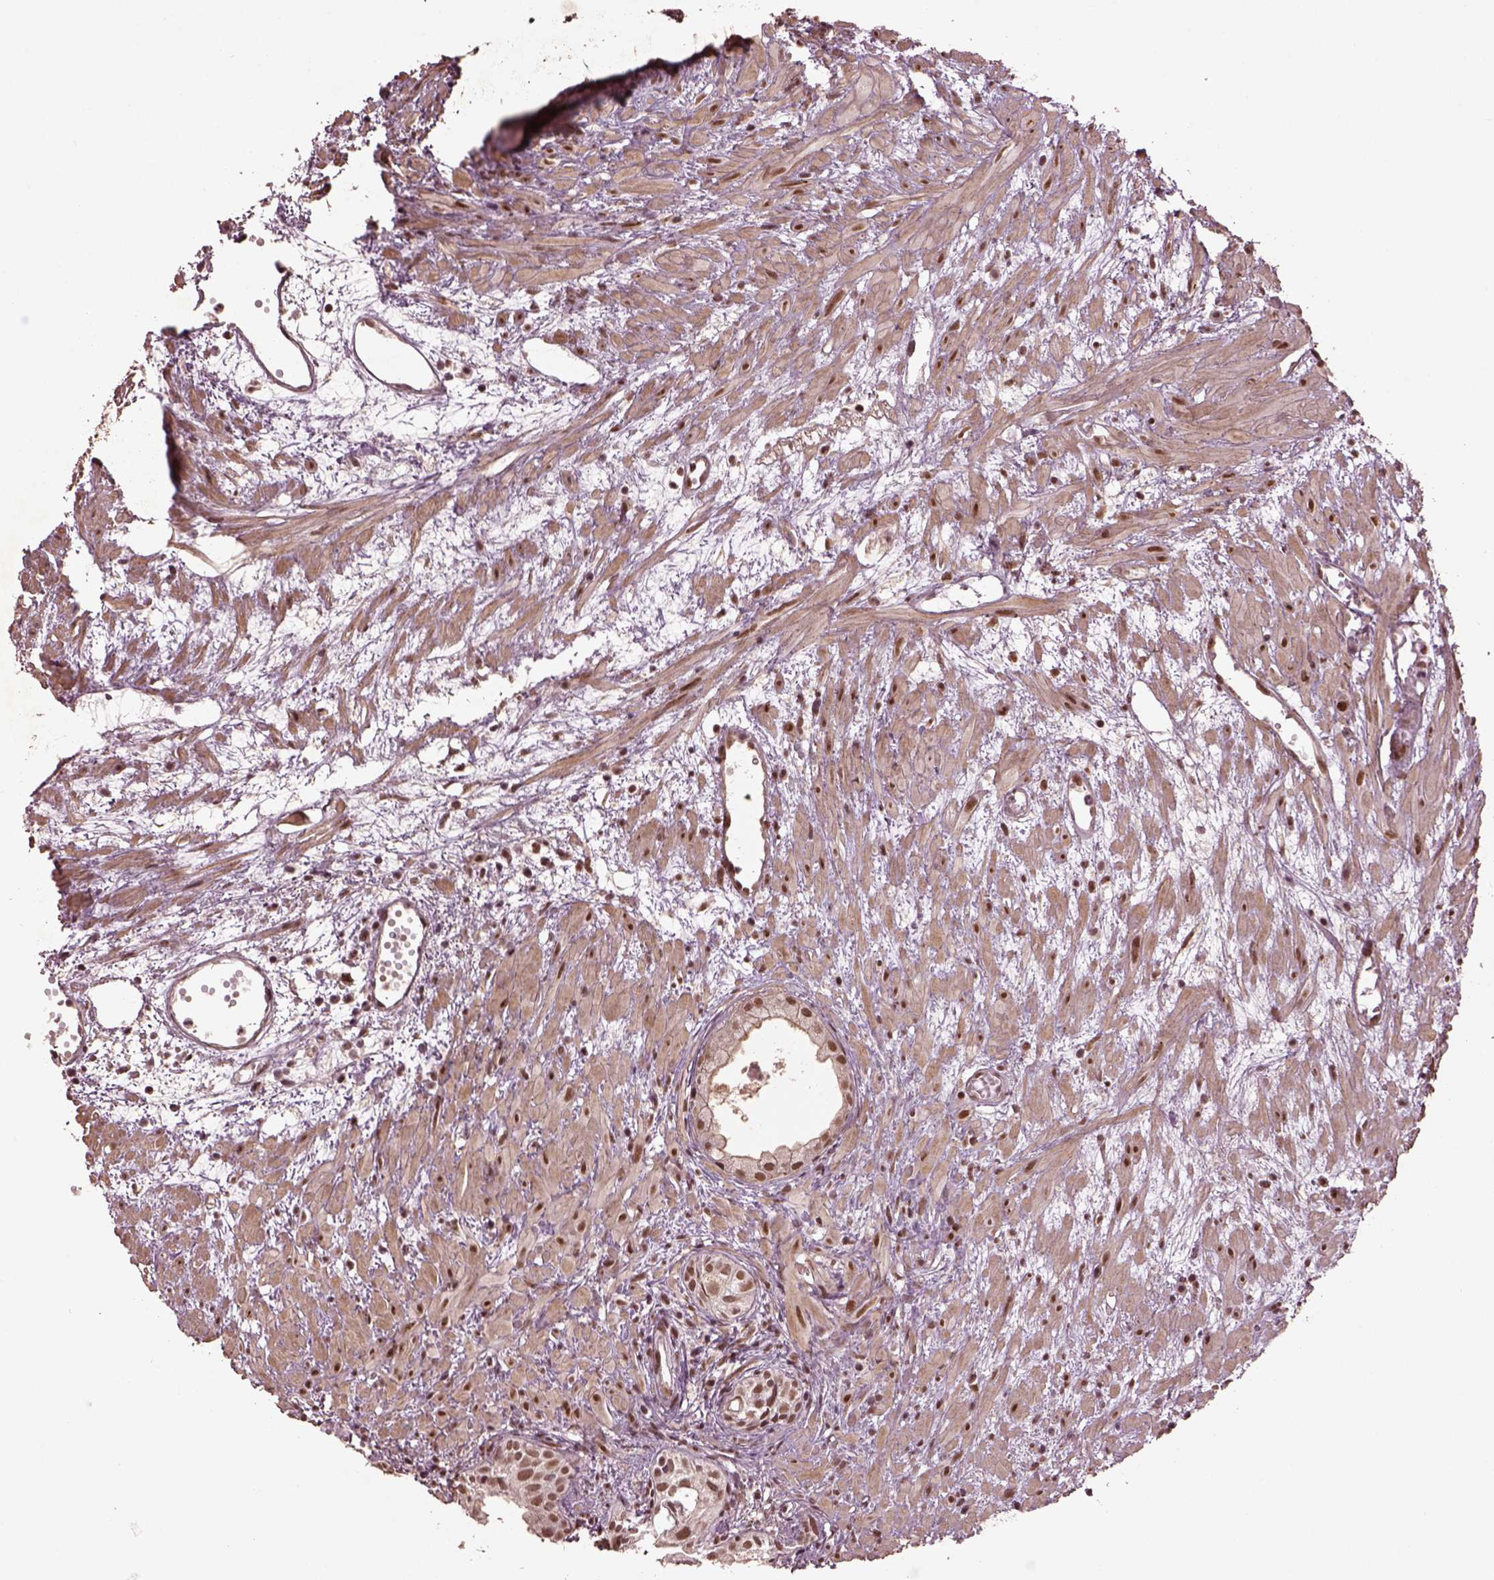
{"staining": {"intensity": "moderate", "quantity": ">75%", "location": "nuclear"}, "tissue": "prostate cancer", "cell_type": "Tumor cells", "image_type": "cancer", "snomed": [{"axis": "morphology", "description": "Adenocarcinoma, High grade"}, {"axis": "topography", "description": "Prostate"}], "caption": "Human adenocarcinoma (high-grade) (prostate) stained with a brown dye reveals moderate nuclear positive staining in about >75% of tumor cells.", "gene": "BRD9", "patient": {"sex": "male", "age": 79}}